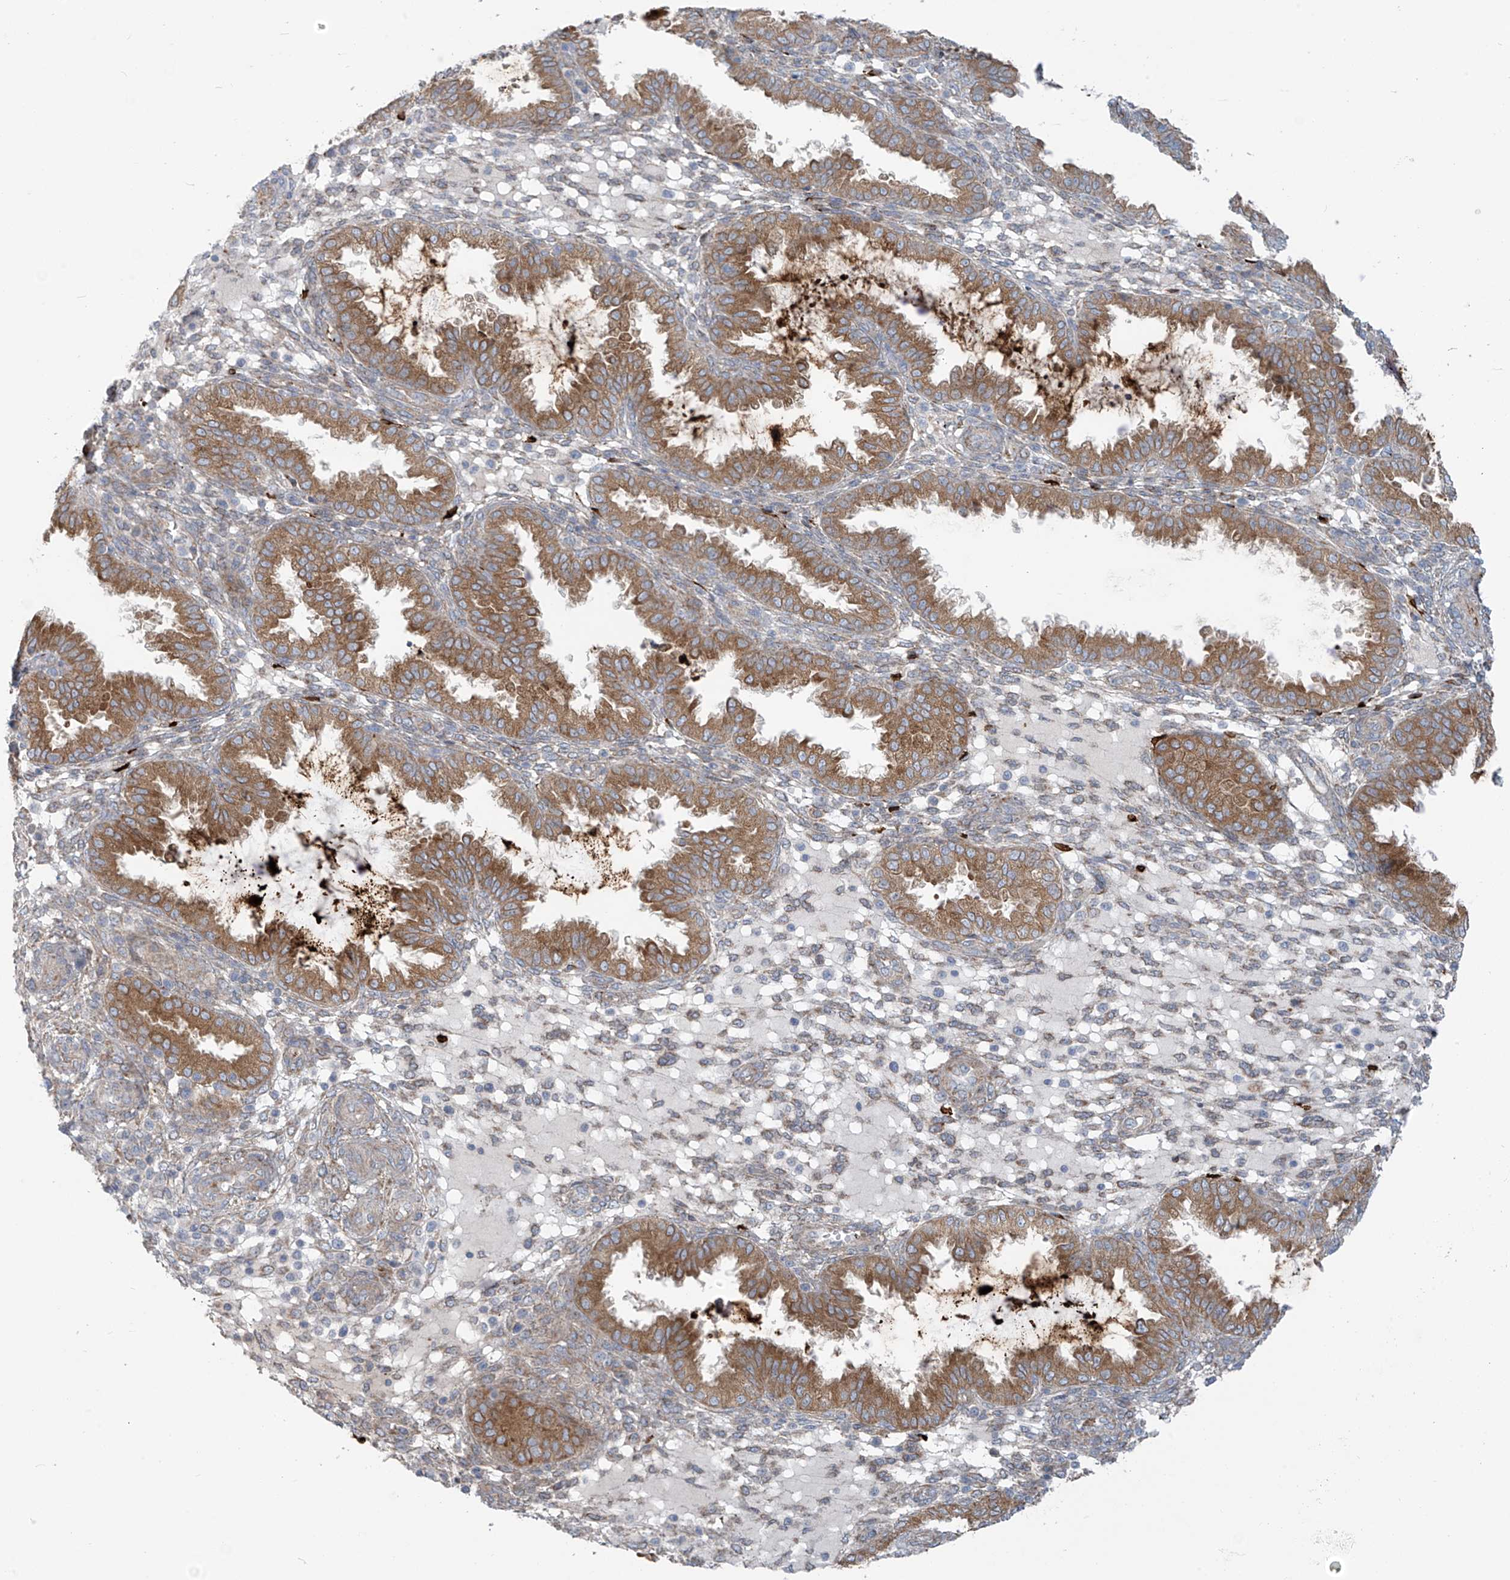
{"staining": {"intensity": "moderate", "quantity": ">75%", "location": "cytoplasmic/membranous"}, "tissue": "endometrium", "cell_type": "Cells in endometrial stroma", "image_type": "normal", "snomed": [{"axis": "morphology", "description": "Normal tissue, NOS"}, {"axis": "topography", "description": "Endometrium"}], "caption": "Normal endometrium exhibits moderate cytoplasmic/membranous staining in approximately >75% of cells in endometrial stroma (Stains: DAB (3,3'-diaminobenzidine) in brown, nuclei in blue, Microscopy: brightfield microscopy at high magnification)..", "gene": "LZTS3", "patient": {"sex": "female", "age": 33}}